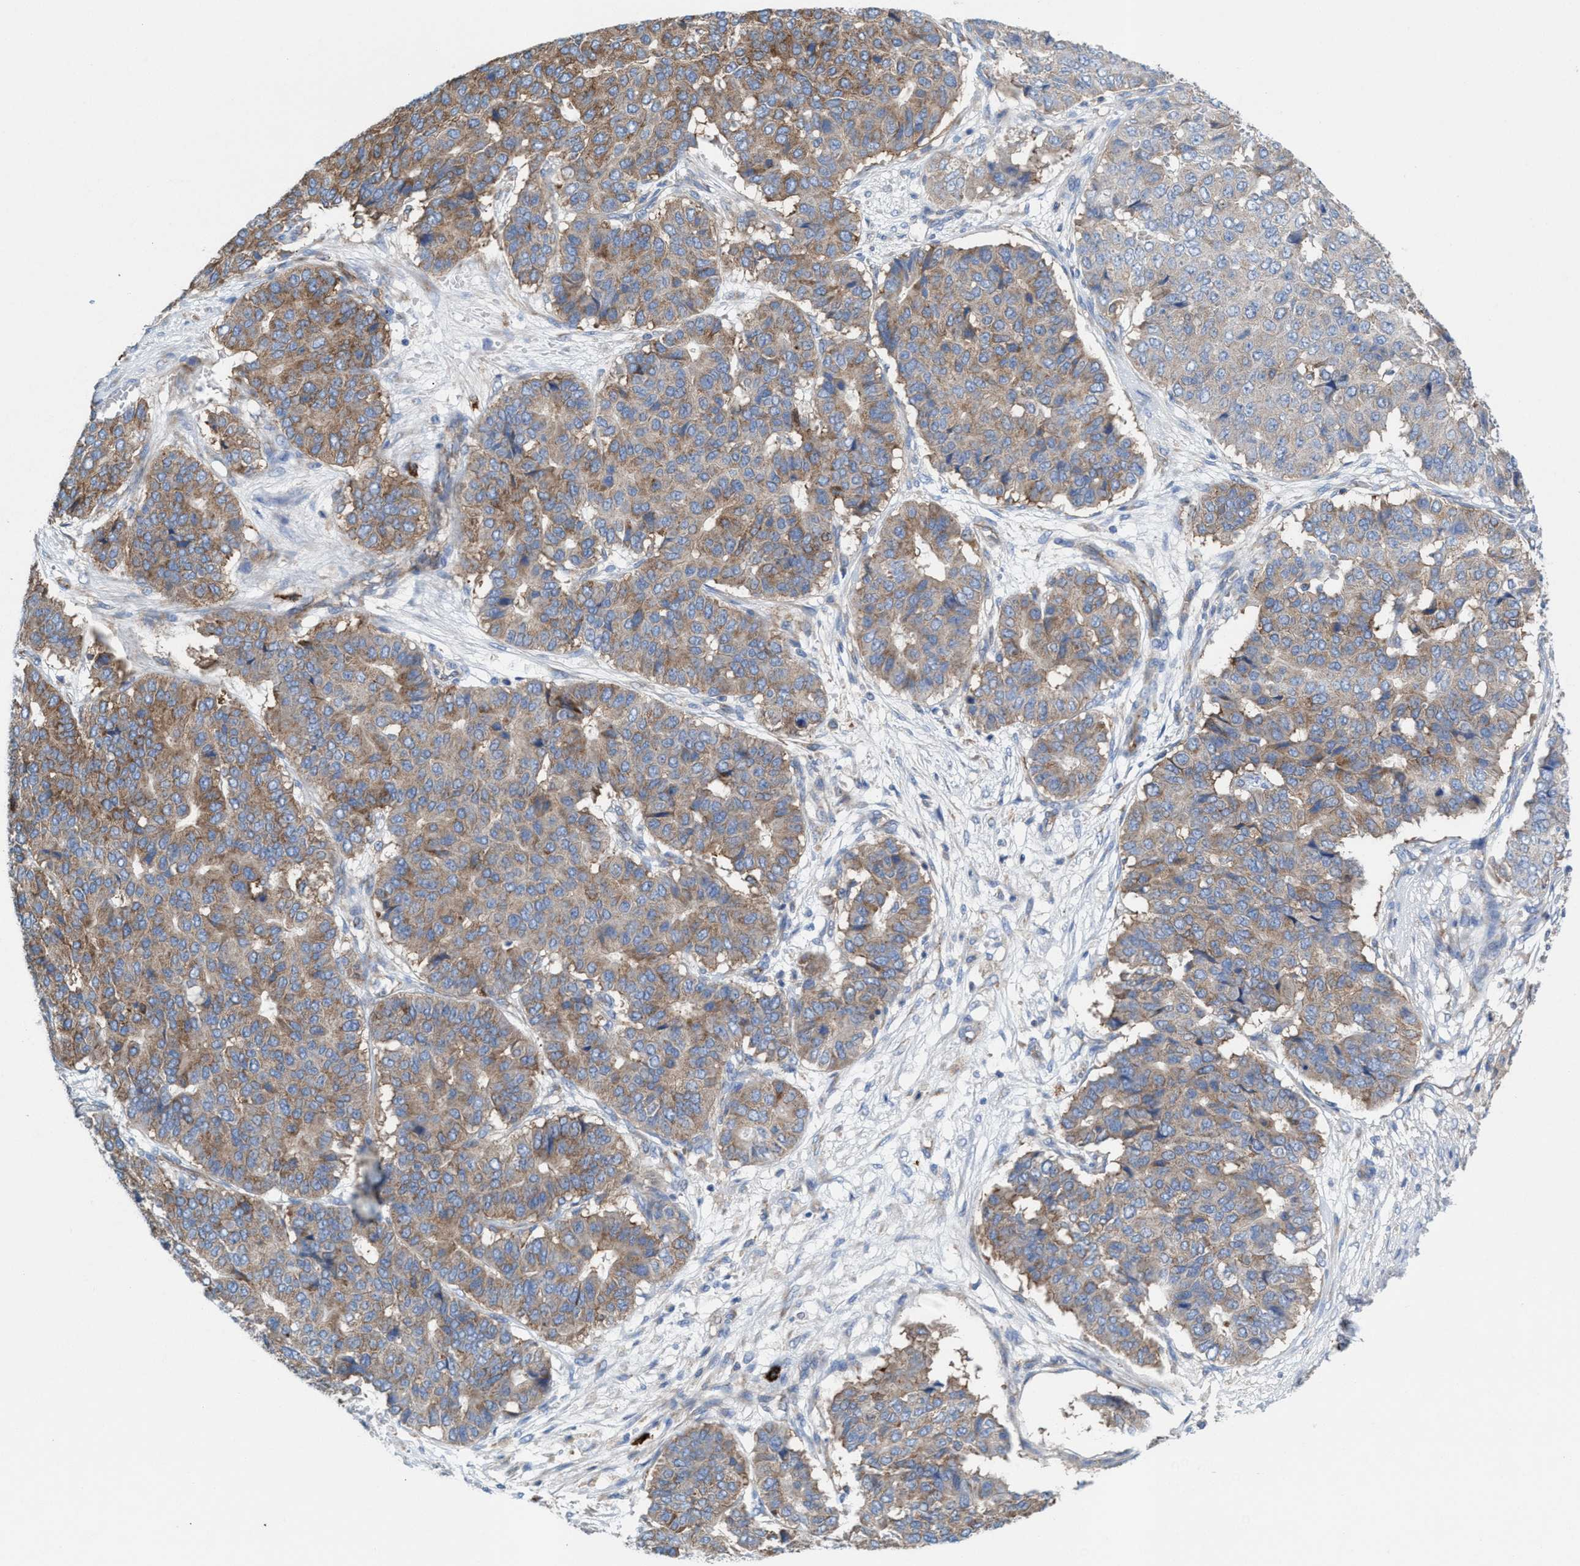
{"staining": {"intensity": "moderate", "quantity": "25%-75%", "location": "cytoplasmic/membranous"}, "tissue": "pancreatic cancer", "cell_type": "Tumor cells", "image_type": "cancer", "snomed": [{"axis": "morphology", "description": "Adenocarcinoma, NOS"}, {"axis": "topography", "description": "Pancreas"}], "caption": "Immunohistochemical staining of pancreatic adenocarcinoma shows medium levels of moderate cytoplasmic/membranous protein expression in about 25%-75% of tumor cells. (brown staining indicates protein expression, while blue staining denotes nuclei).", "gene": "NYAP1", "patient": {"sex": "male", "age": 50}}